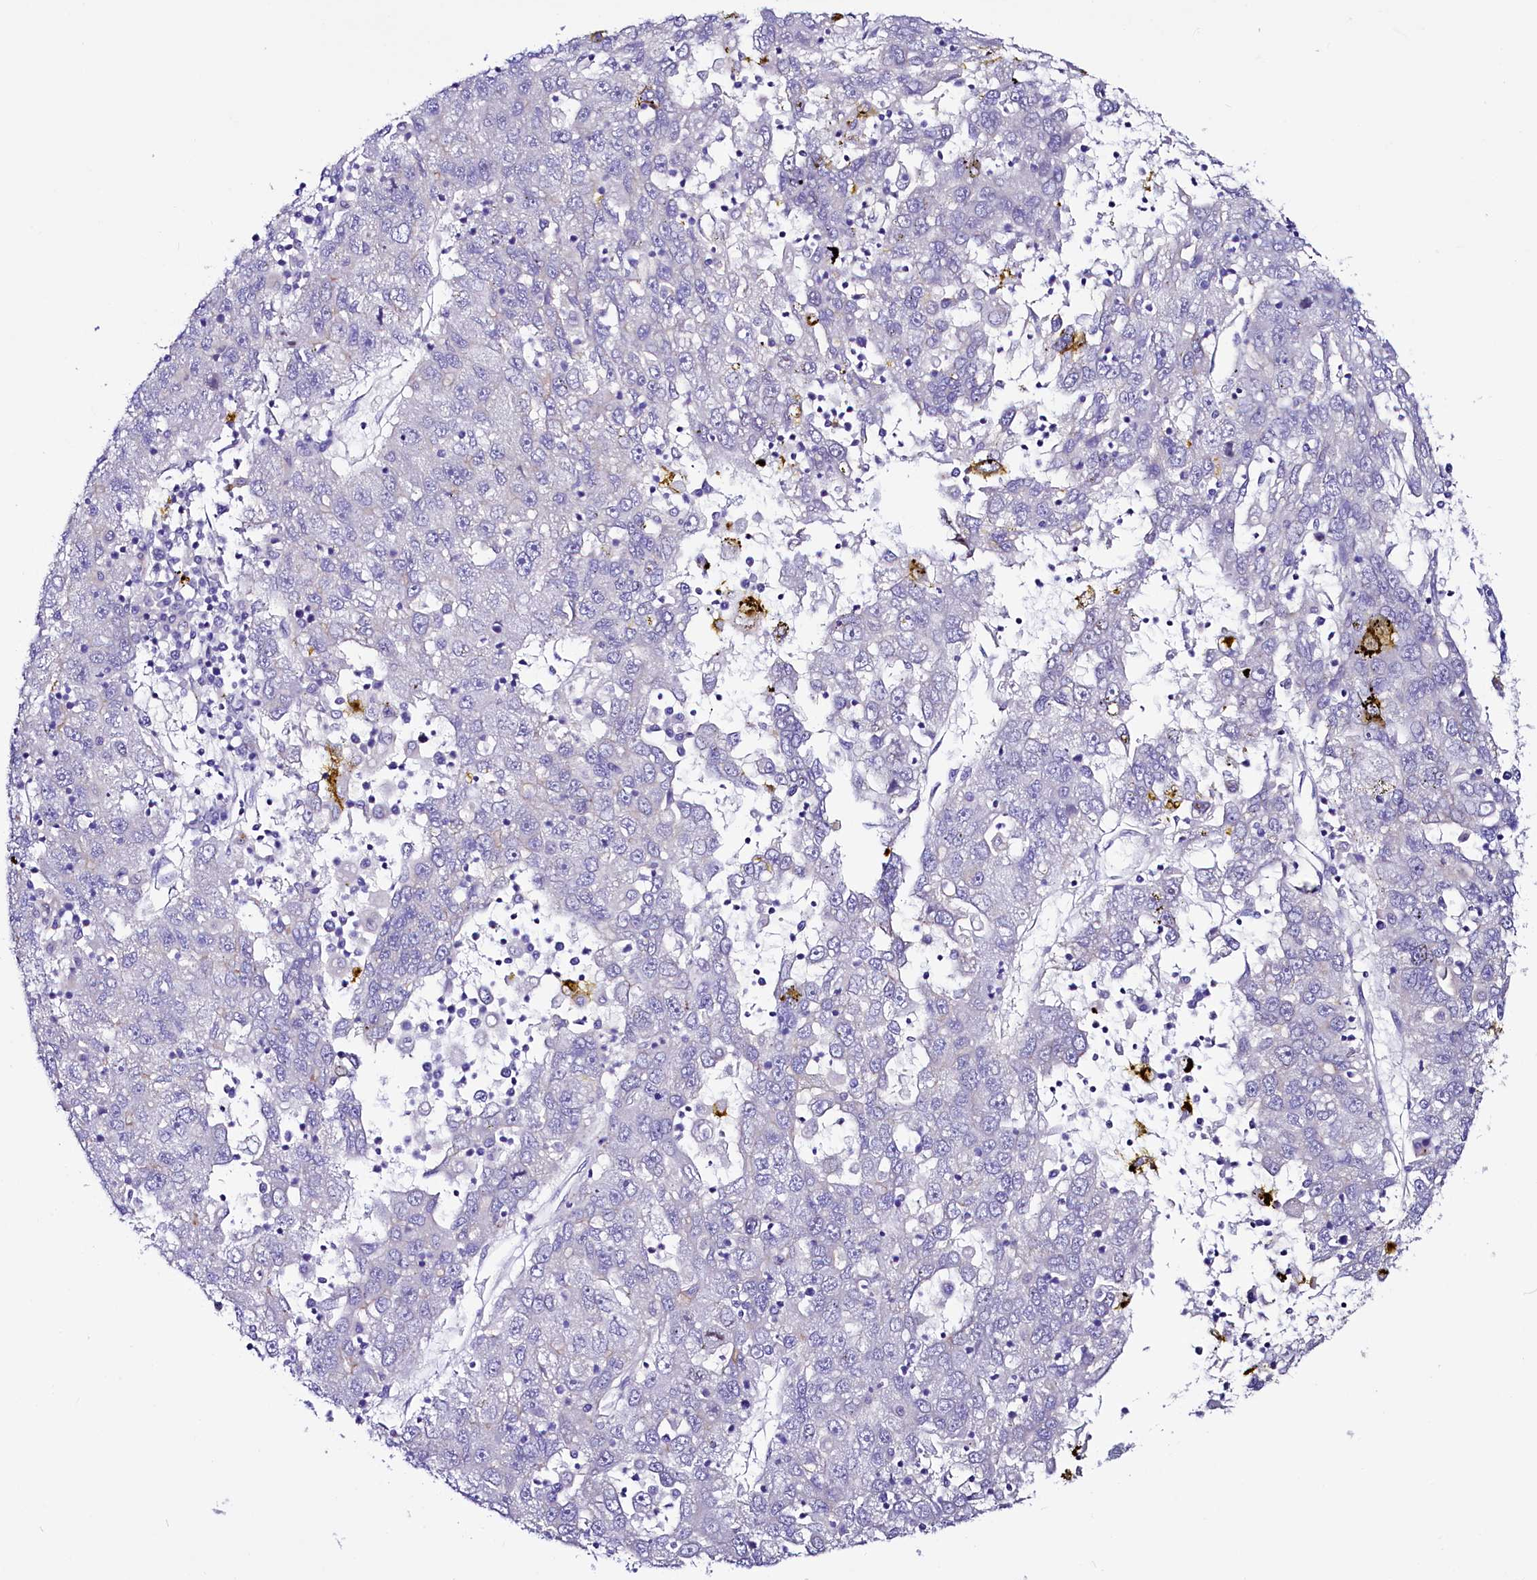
{"staining": {"intensity": "negative", "quantity": "none", "location": "none"}, "tissue": "liver cancer", "cell_type": "Tumor cells", "image_type": "cancer", "snomed": [{"axis": "morphology", "description": "Carcinoma, Hepatocellular, NOS"}, {"axis": "topography", "description": "Liver"}], "caption": "A high-resolution image shows immunohistochemistry (IHC) staining of hepatocellular carcinoma (liver), which displays no significant positivity in tumor cells. The staining is performed using DAB (3,3'-diaminobenzidine) brown chromogen with nuclei counter-stained in using hematoxylin.", "gene": "SLF1", "patient": {"sex": "male", "age": 49}}